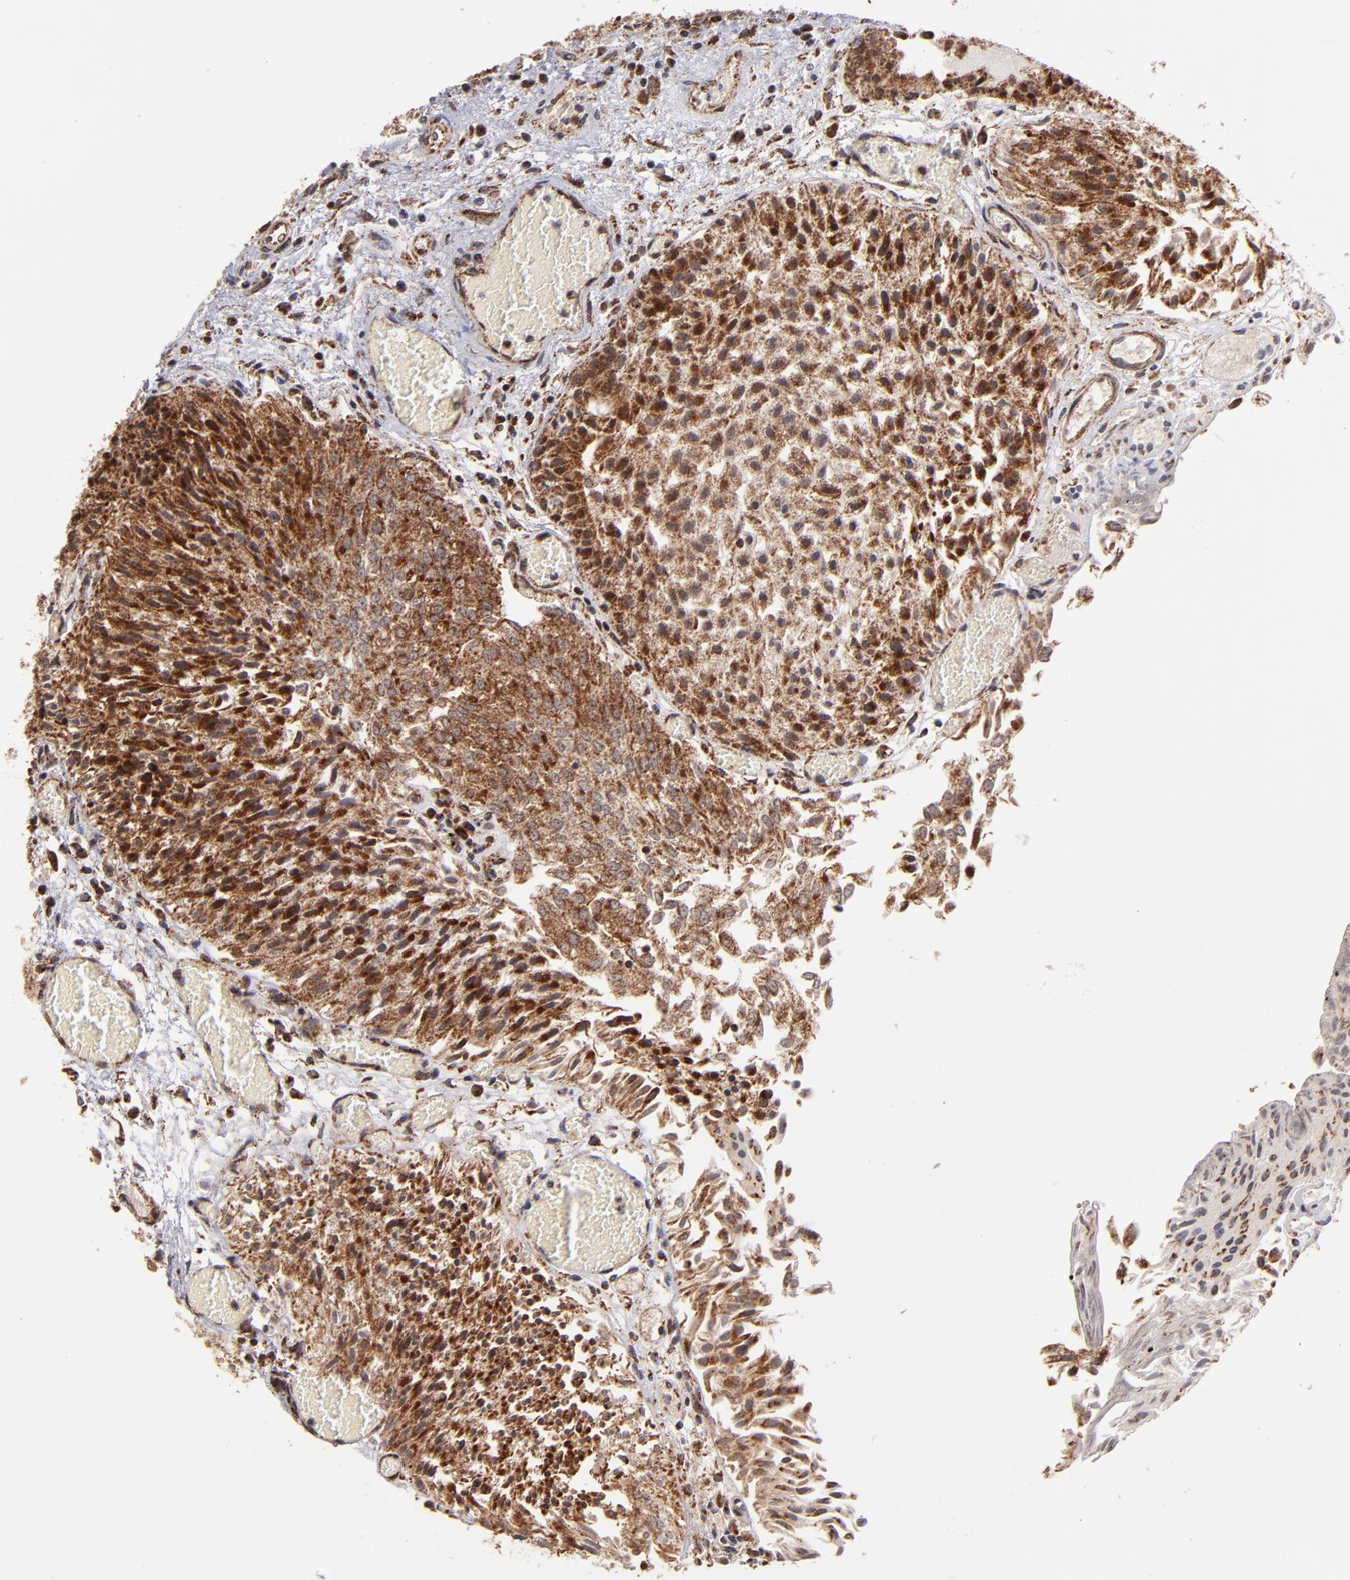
{"staining": {"intensity": "moderate", "quantity": ">75%", "location": "cytoplasmic/membranous,nuclear"}, "tissue": "urothelial cancer", "cell_type": "Tumor cells", "image_type": "cancer", "snomed": [{"axis": "morphology", "description": "Urothelial carcinoma, Low grade"}, {"axis": "topography", "description": "Urinary bladder"}], "caption": "An immunohistochemistry (IHC) histopathology image of tumor tissue is shown. Protein staining in brown shows moderate cytoplasmic/membranous and nuclear positivity in urothelial cancer within tumor cells.", "gene": "TOP1MT", "patient": {"sex": "male", "age": 86}}